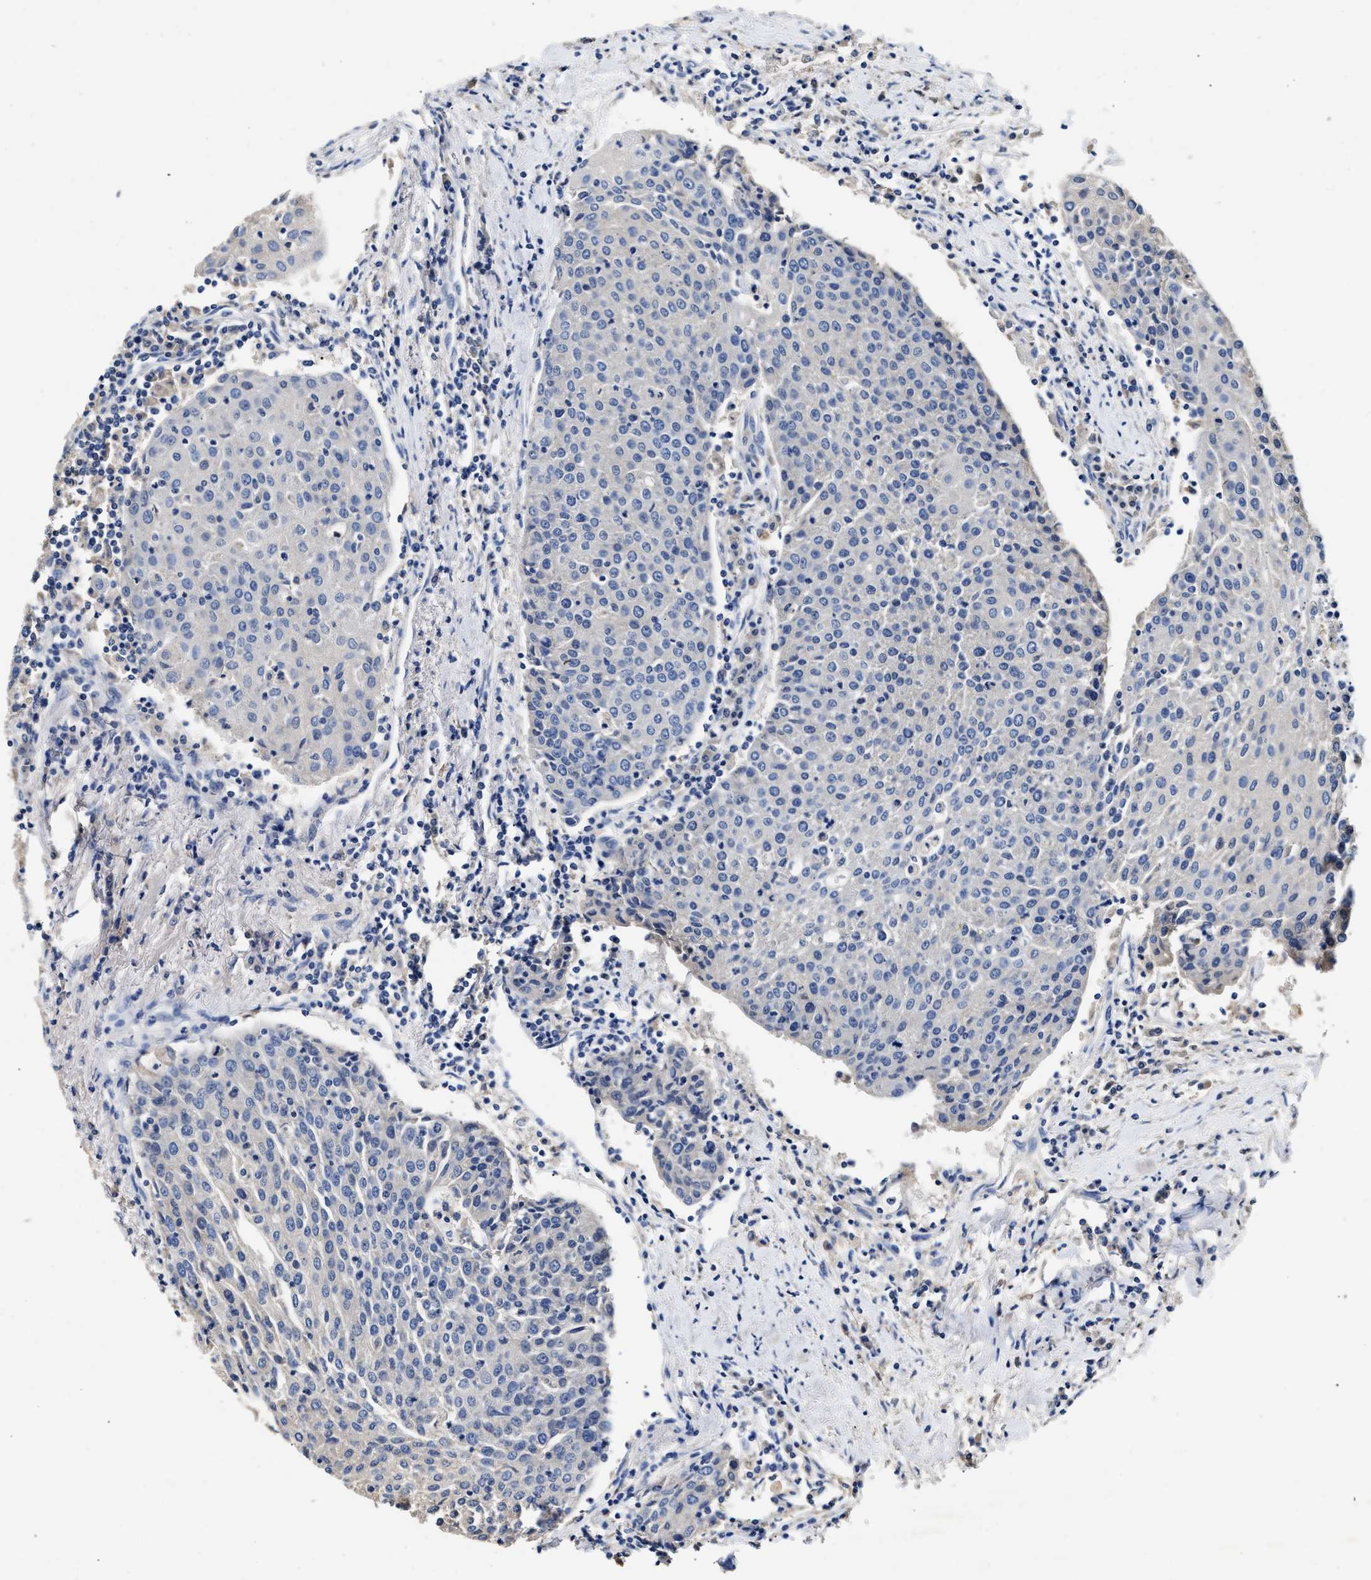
{"staining": {"intensity": "negative", "quantity": "none", "location": "none"}, "tissue": "urothelial cancer", "cell_type": "Tumor cells", "image_type": "cancer", "snomed": [{"axis": "morphology", "description": "Urothelial carcinoma, High grade"}, {"axis": "topography", "description": "Urinary bladder"}], "caption": "This is an immunohistochemistry (IHC) micrograph of urothelial carcinoma (high-grade). There is no staining in tumor cells.", "gene": "SLCO2B1", "patient": {"sex": "female", "age": 85}}